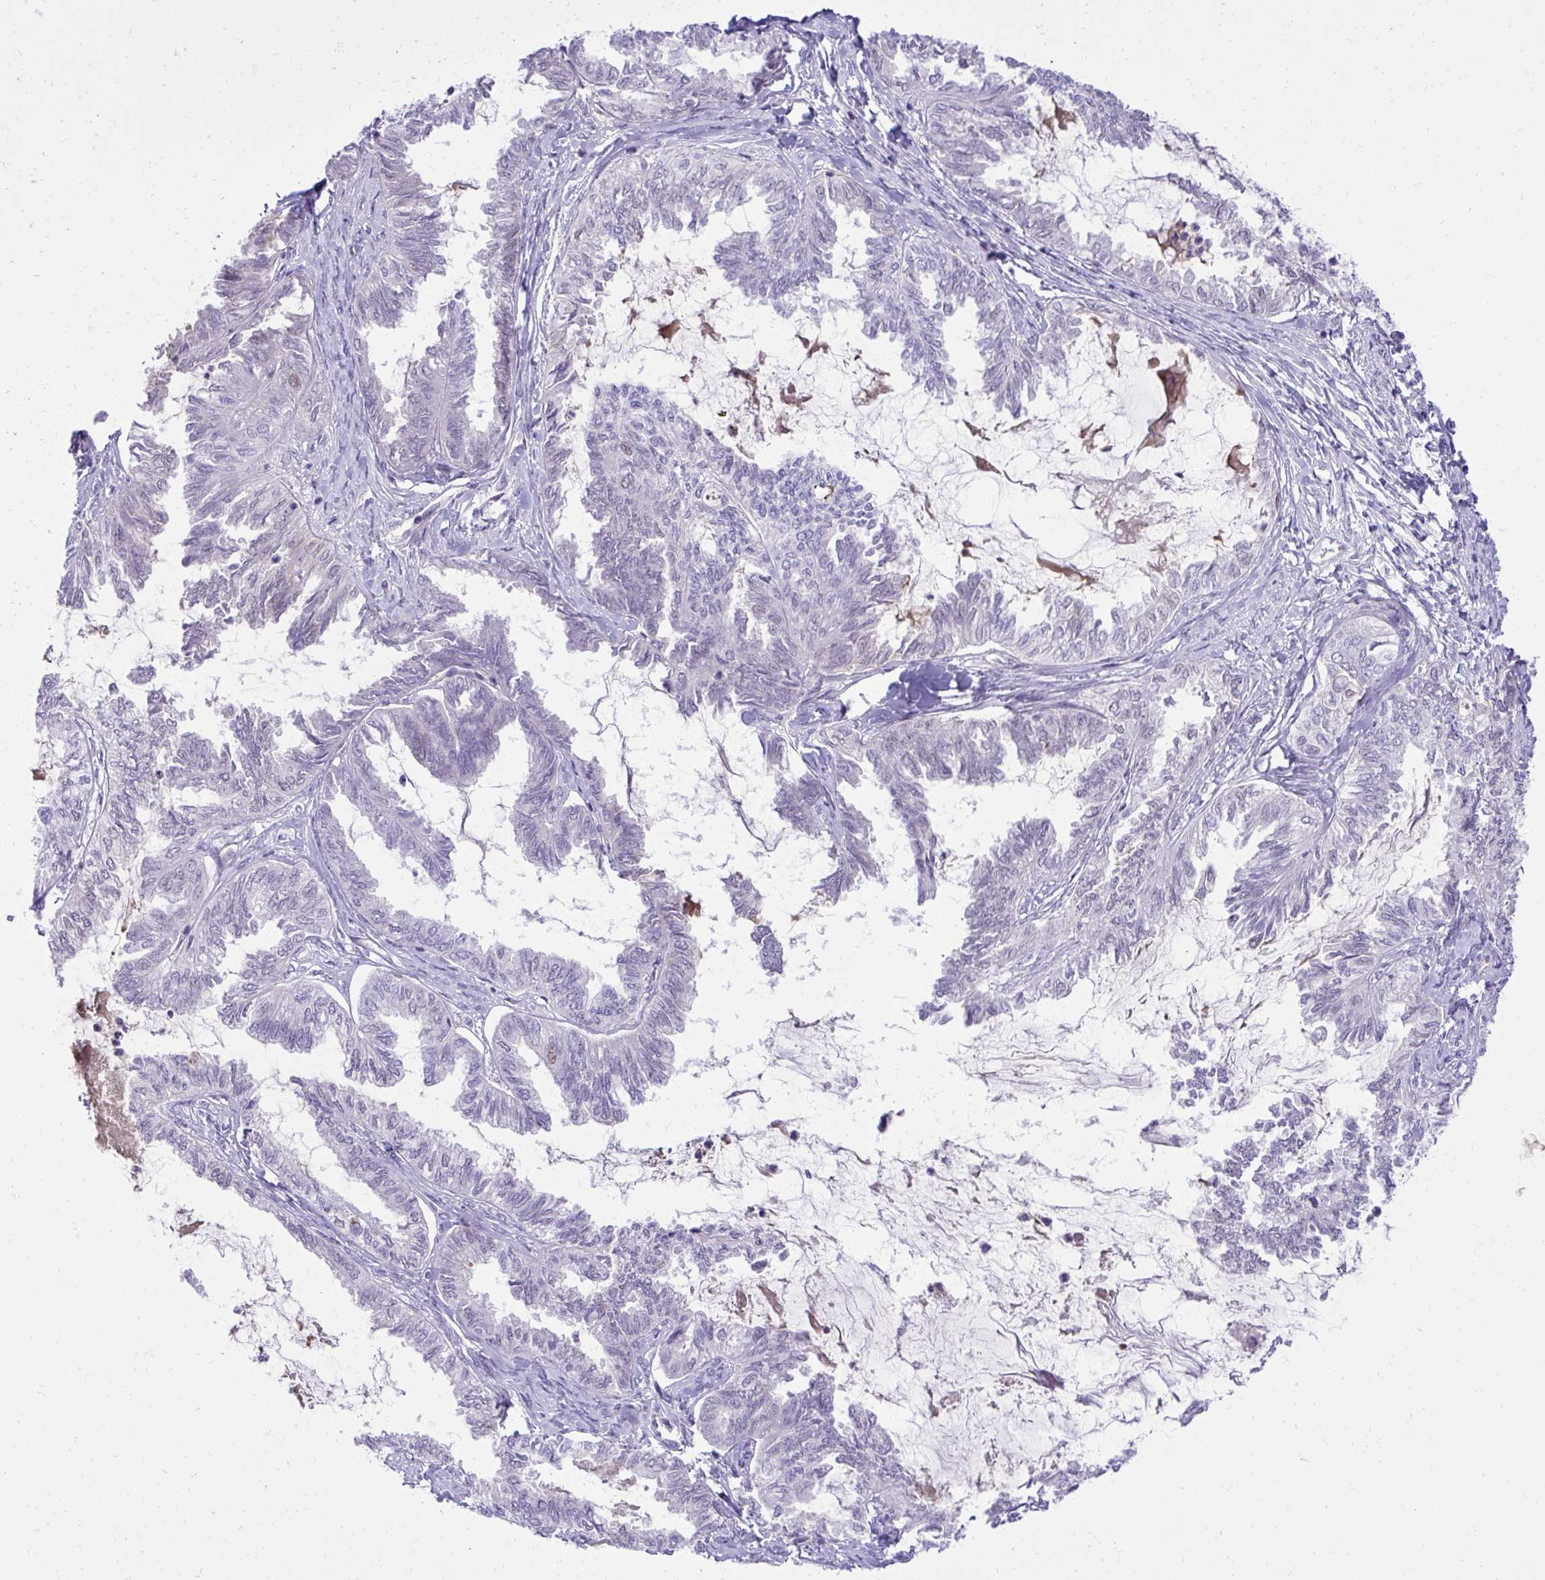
{"staining": {"intensity": "negative", "quantity": "none", "location": "none"}, "tissue": "ovarian cancer", "cell_type": "Tumor cells", "image_type": "cancer", "snomed": [{"axis": "morphology", "description": "Carcinoma, endometroid"}, {"axis": "topography", "description": "Ovary"}], "caption": "Immunohistochemistry (IHC) micrograph of ovarian cancer (endometroid carcinoma) stained for a protein (brown), which reveals no expression in tumor cells. The staining was performed using DAB (3,3'-diaminobenzidine) to visualize the protein expression in brown, while the nuclei were stained in blue with hematoxylin (Magnification: 20x).", "gene": "PITPNM3", "patient": {"sex": "female", "age": 70}}